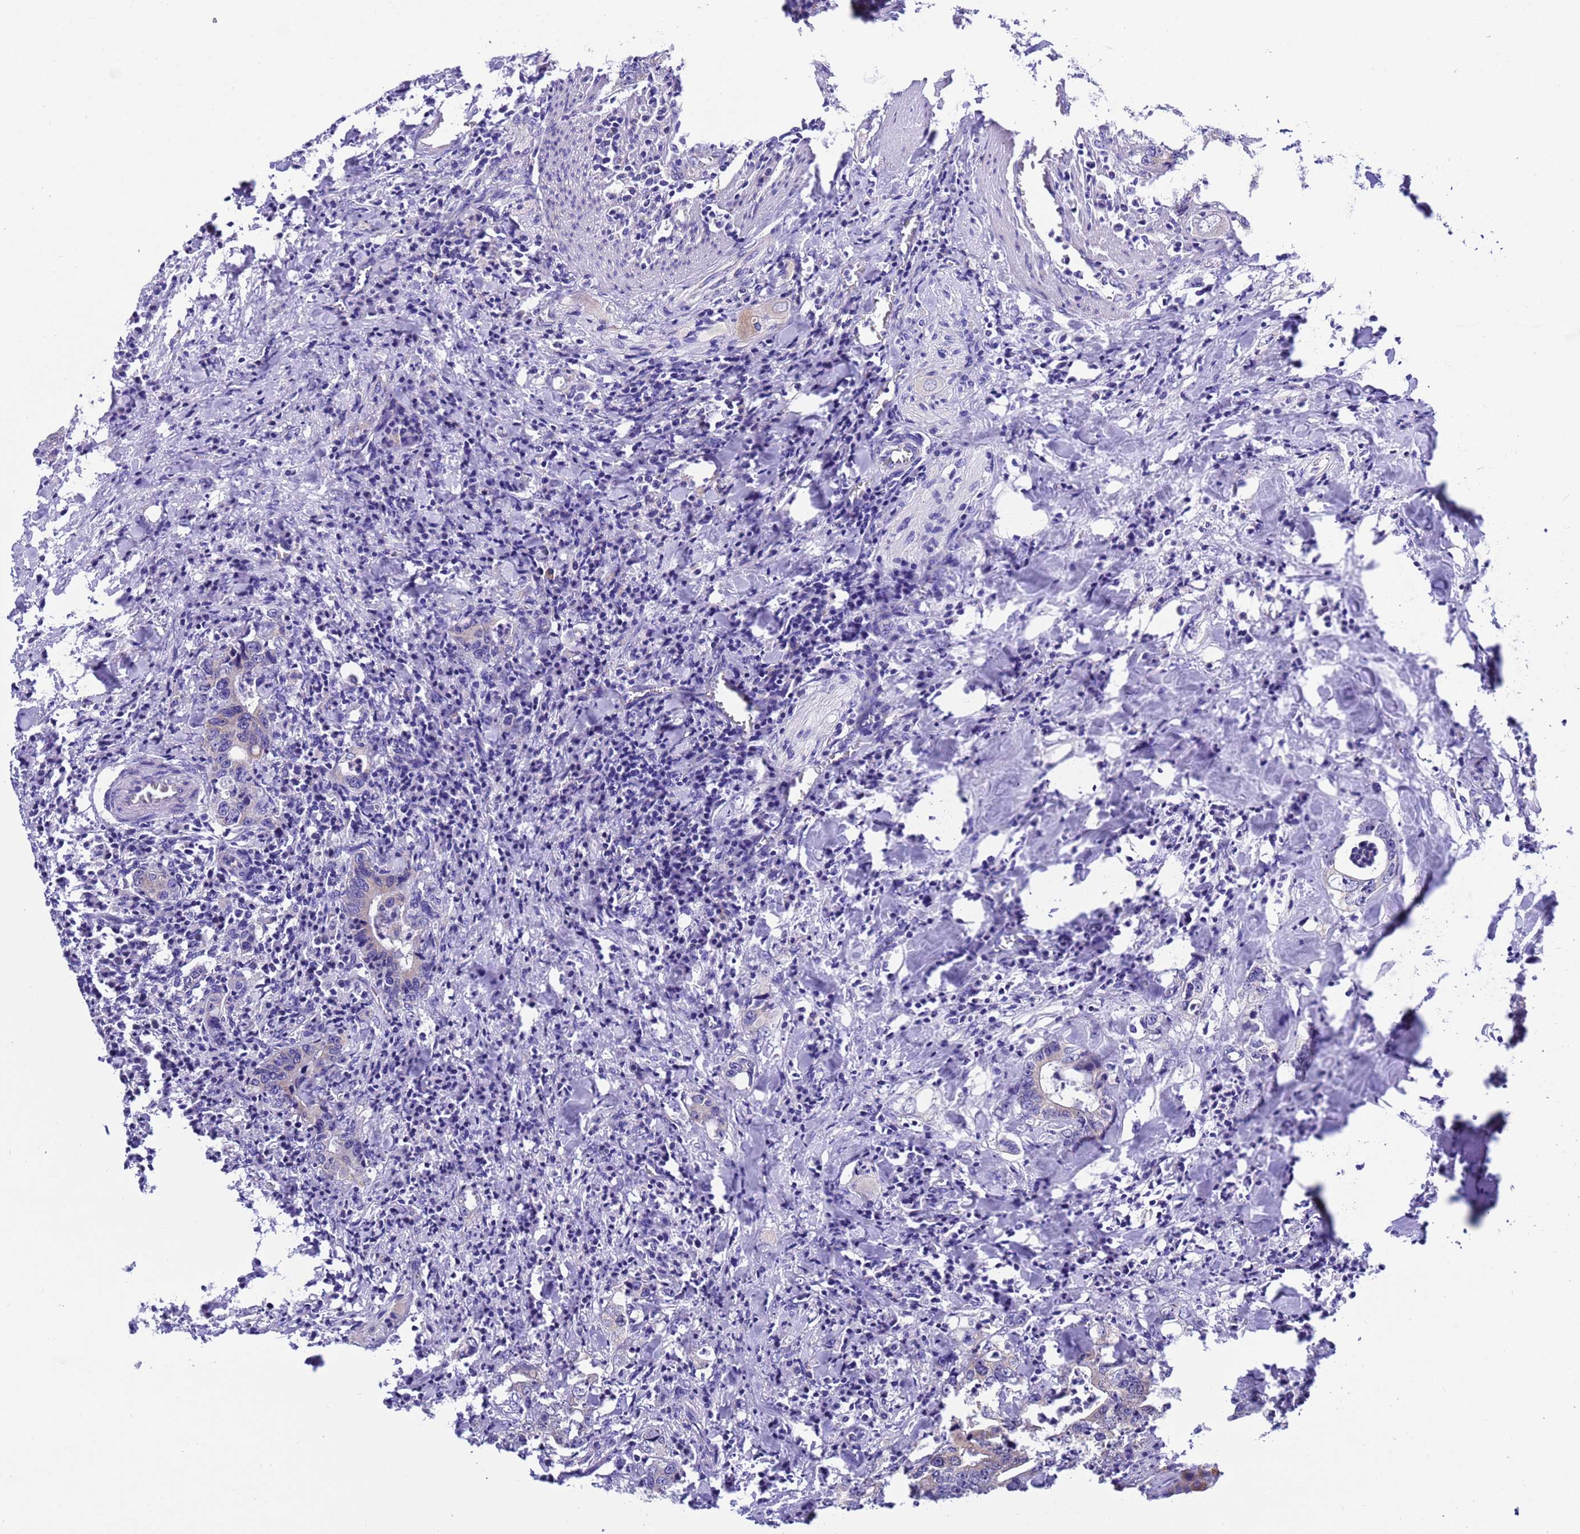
{"staining": {"intensity": "weak", "quantity": "<25%", "location": "cytoplasmic/membranous"}, "tissue": "colorectal cancer", "cell_type": "Tumor cells", "image_type": "cancer", "snomed": [{"axis": "morphology", "description": "Adenocarcinoma, NOS"}, {"axis": "topography", "description": "Colon"}], "caption": "The photomicrograph displays no staining of tumor cells in colorectal cancer. Brightfield microscopy of immunohistochemistry stained with DAB (brown) and hematoxylin (blue), captured at high magnification.", "gene": "CCDC191", "patient": {"sex": "female", "age": 75}}